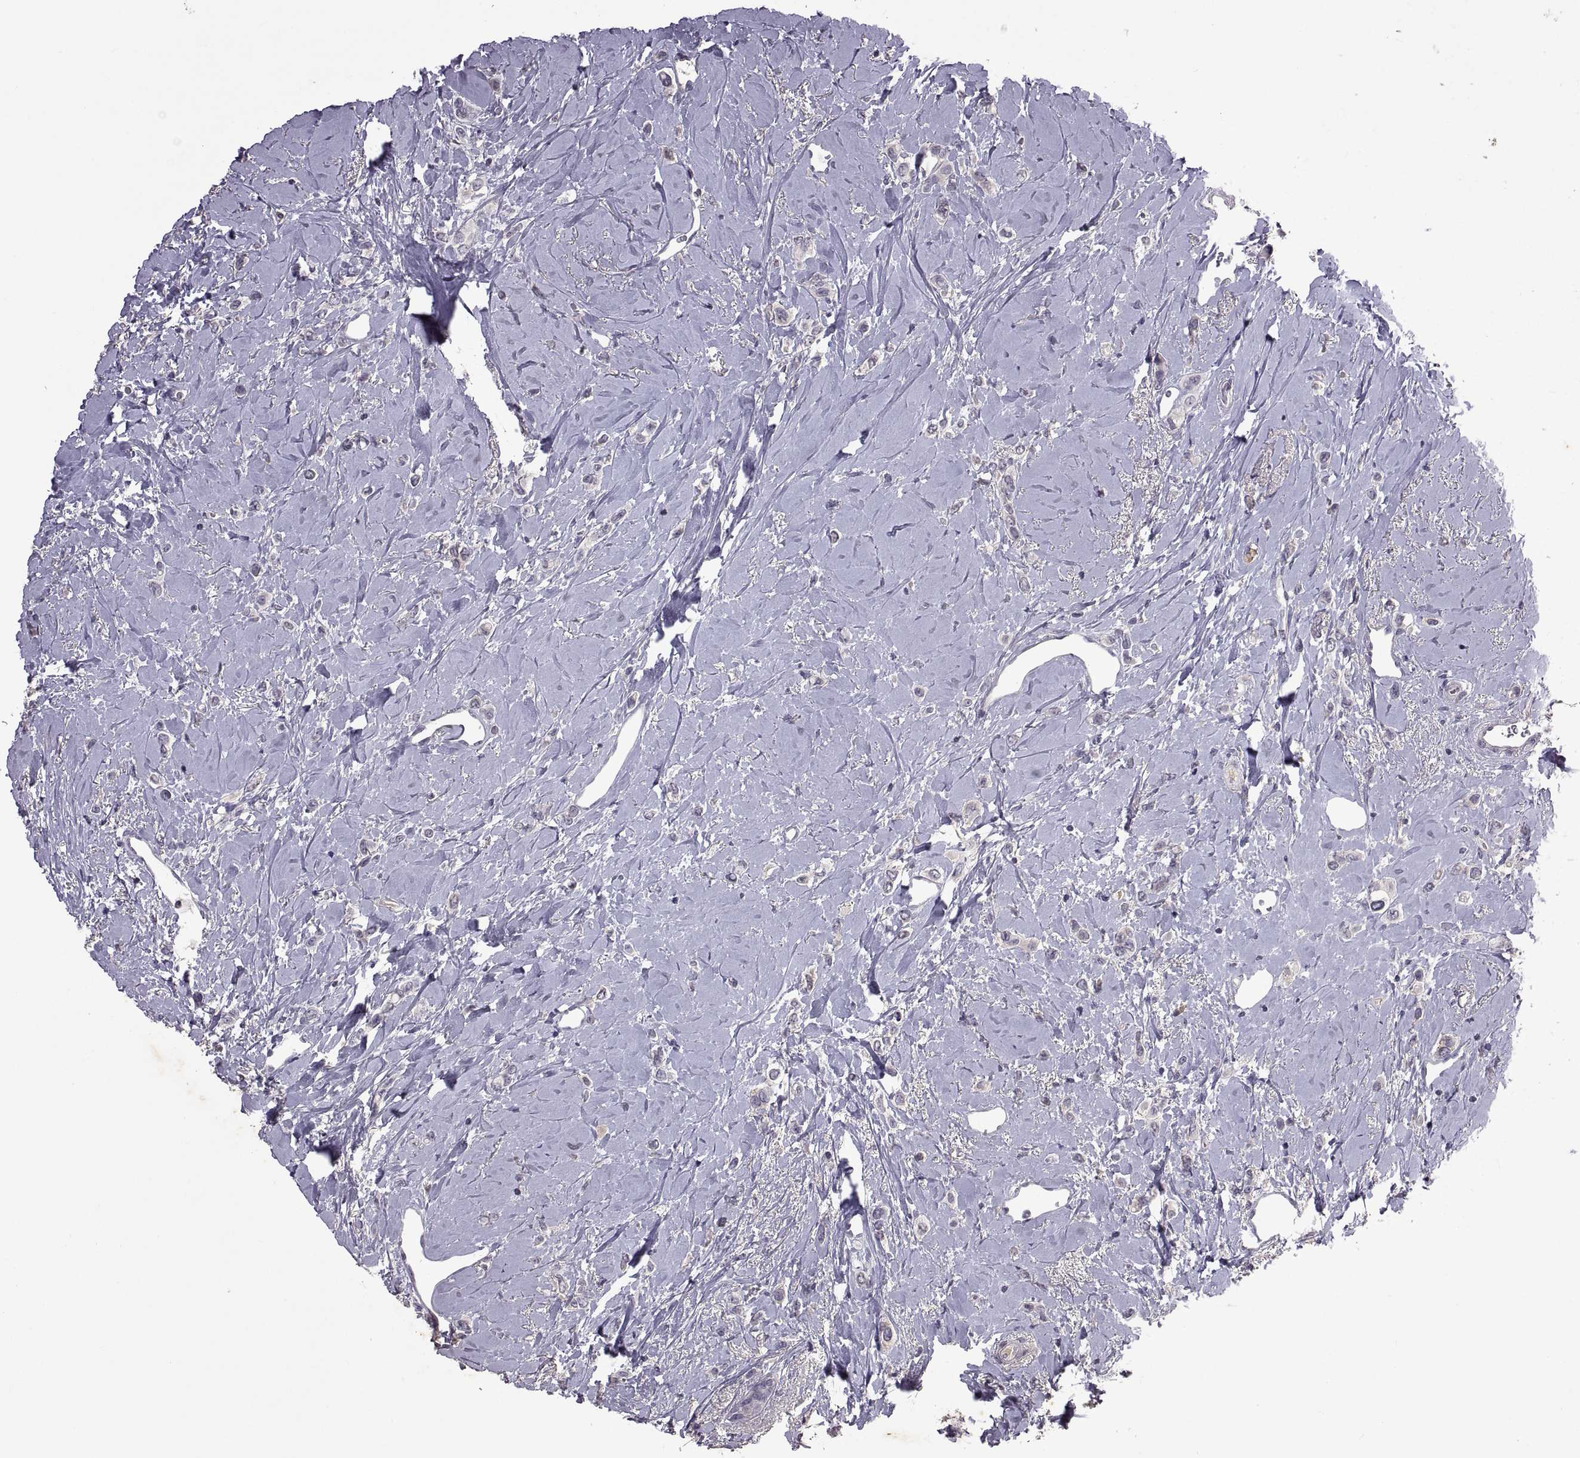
{"staining": {"intensity": "negative", "quantity": "none", "location": "none"}, "tissue": "breast cancer", "cell_type": "Tumor cells", "image_type": "cancer", "snomed": [{"axis": "morphology", "description": "Lobular carcinoma"}, {"axis": "topography", "description": "Breast"}], "caption": "Immunohistochemistry of breast cancer demonstrates no positivity in tumor cells. (DAB immunohistochemistry (IHC) visualized using brightfield microscopy, high magnification).", "gene": "DEFB136", "patient": {"sex": "female", "age": 66}}